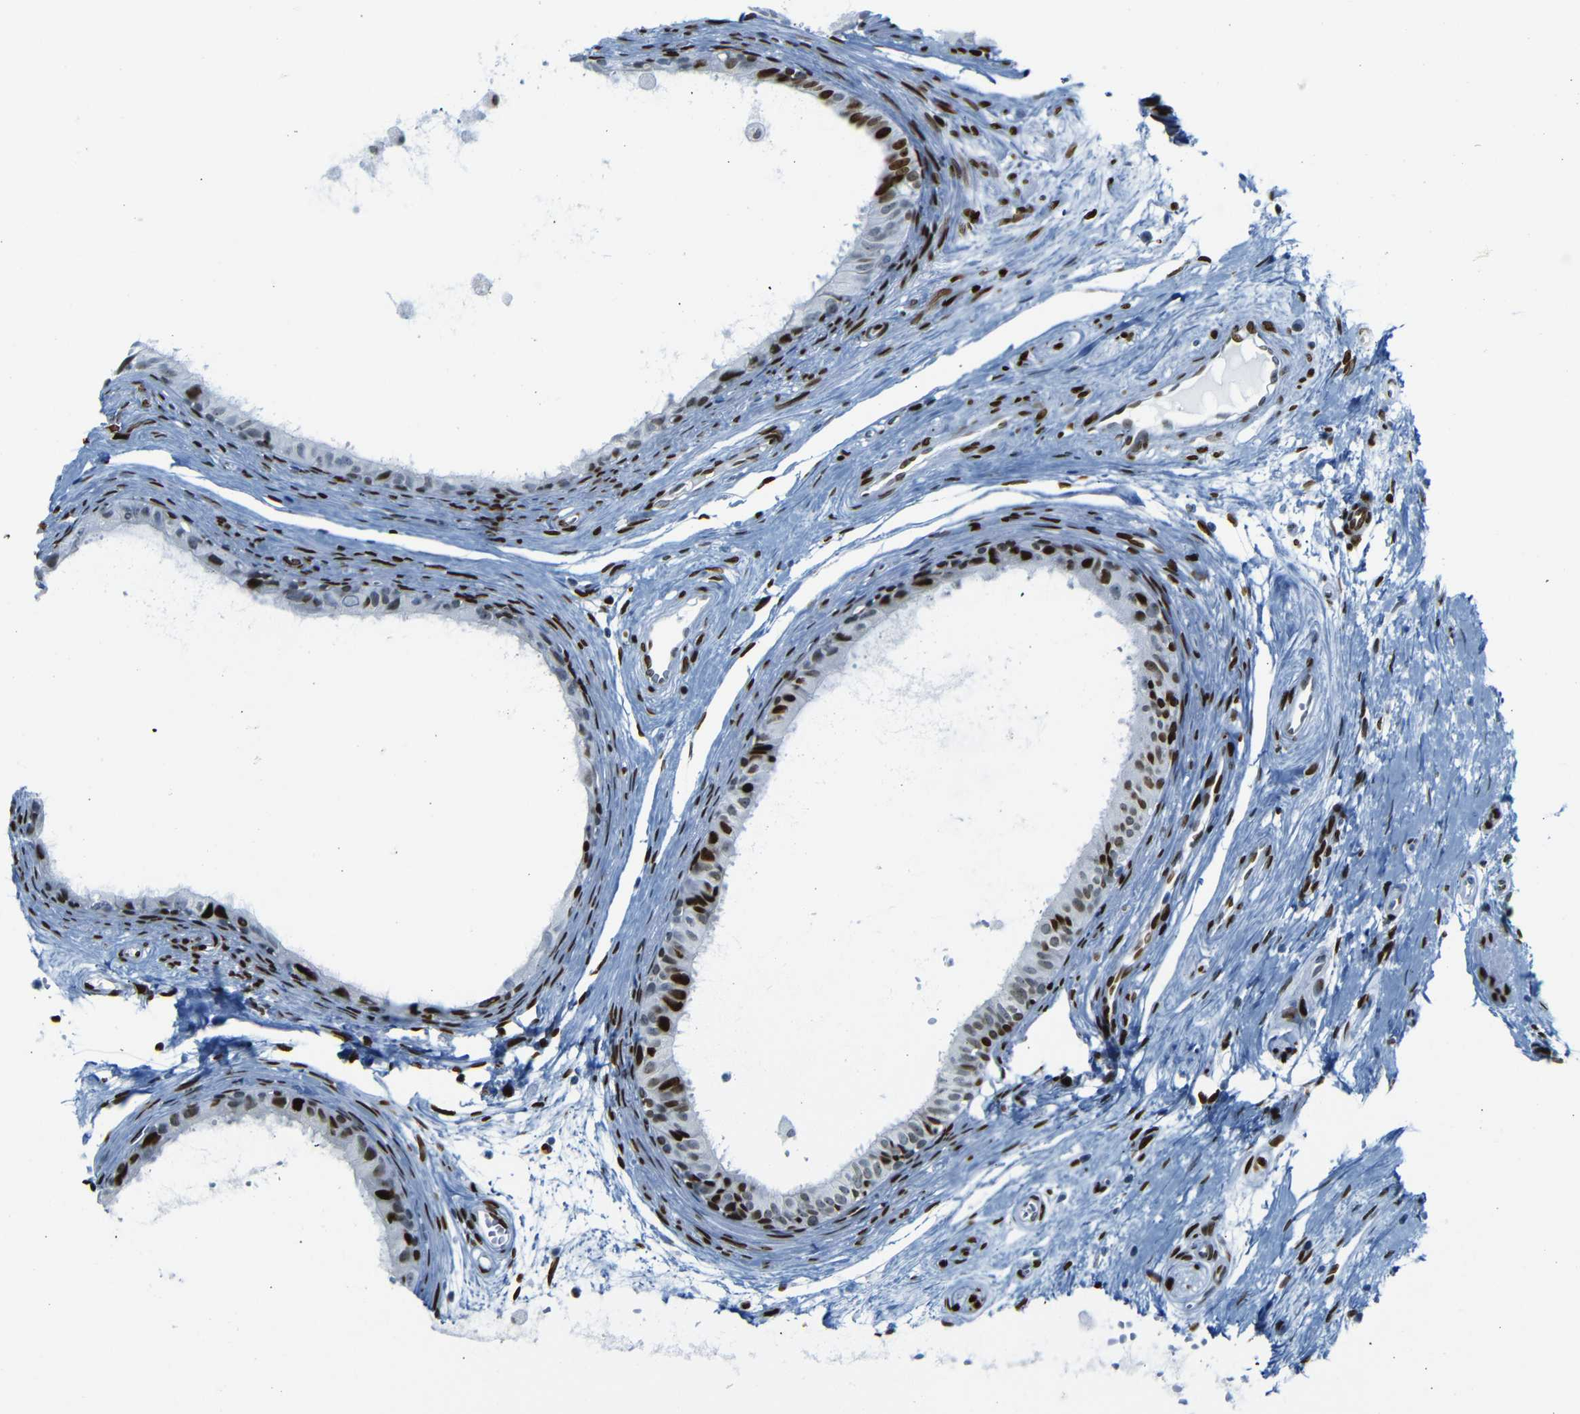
{"staining": {"intensity": "strong", "quantity": "25%-75%", "location": "nuclear"}, "tissue": "epididymis", "cell_type": "Glandular cells", "image_type": "normal", "snomed": [{"axis": "morphology", "description": "Normal tissue, NOS"}, {"axis": "morphology", "description": "Inflammation, NOS"}, {"axis": "topography", "description": "Epididymis"}], "caption": "This is a micrograph of immunohistochemistry staining of benign epididymis, which shows strong positivity in the nuclear of glandular cells.", "gene": "NPIPB15", "patient": {"sex": "male", "age": 85}}